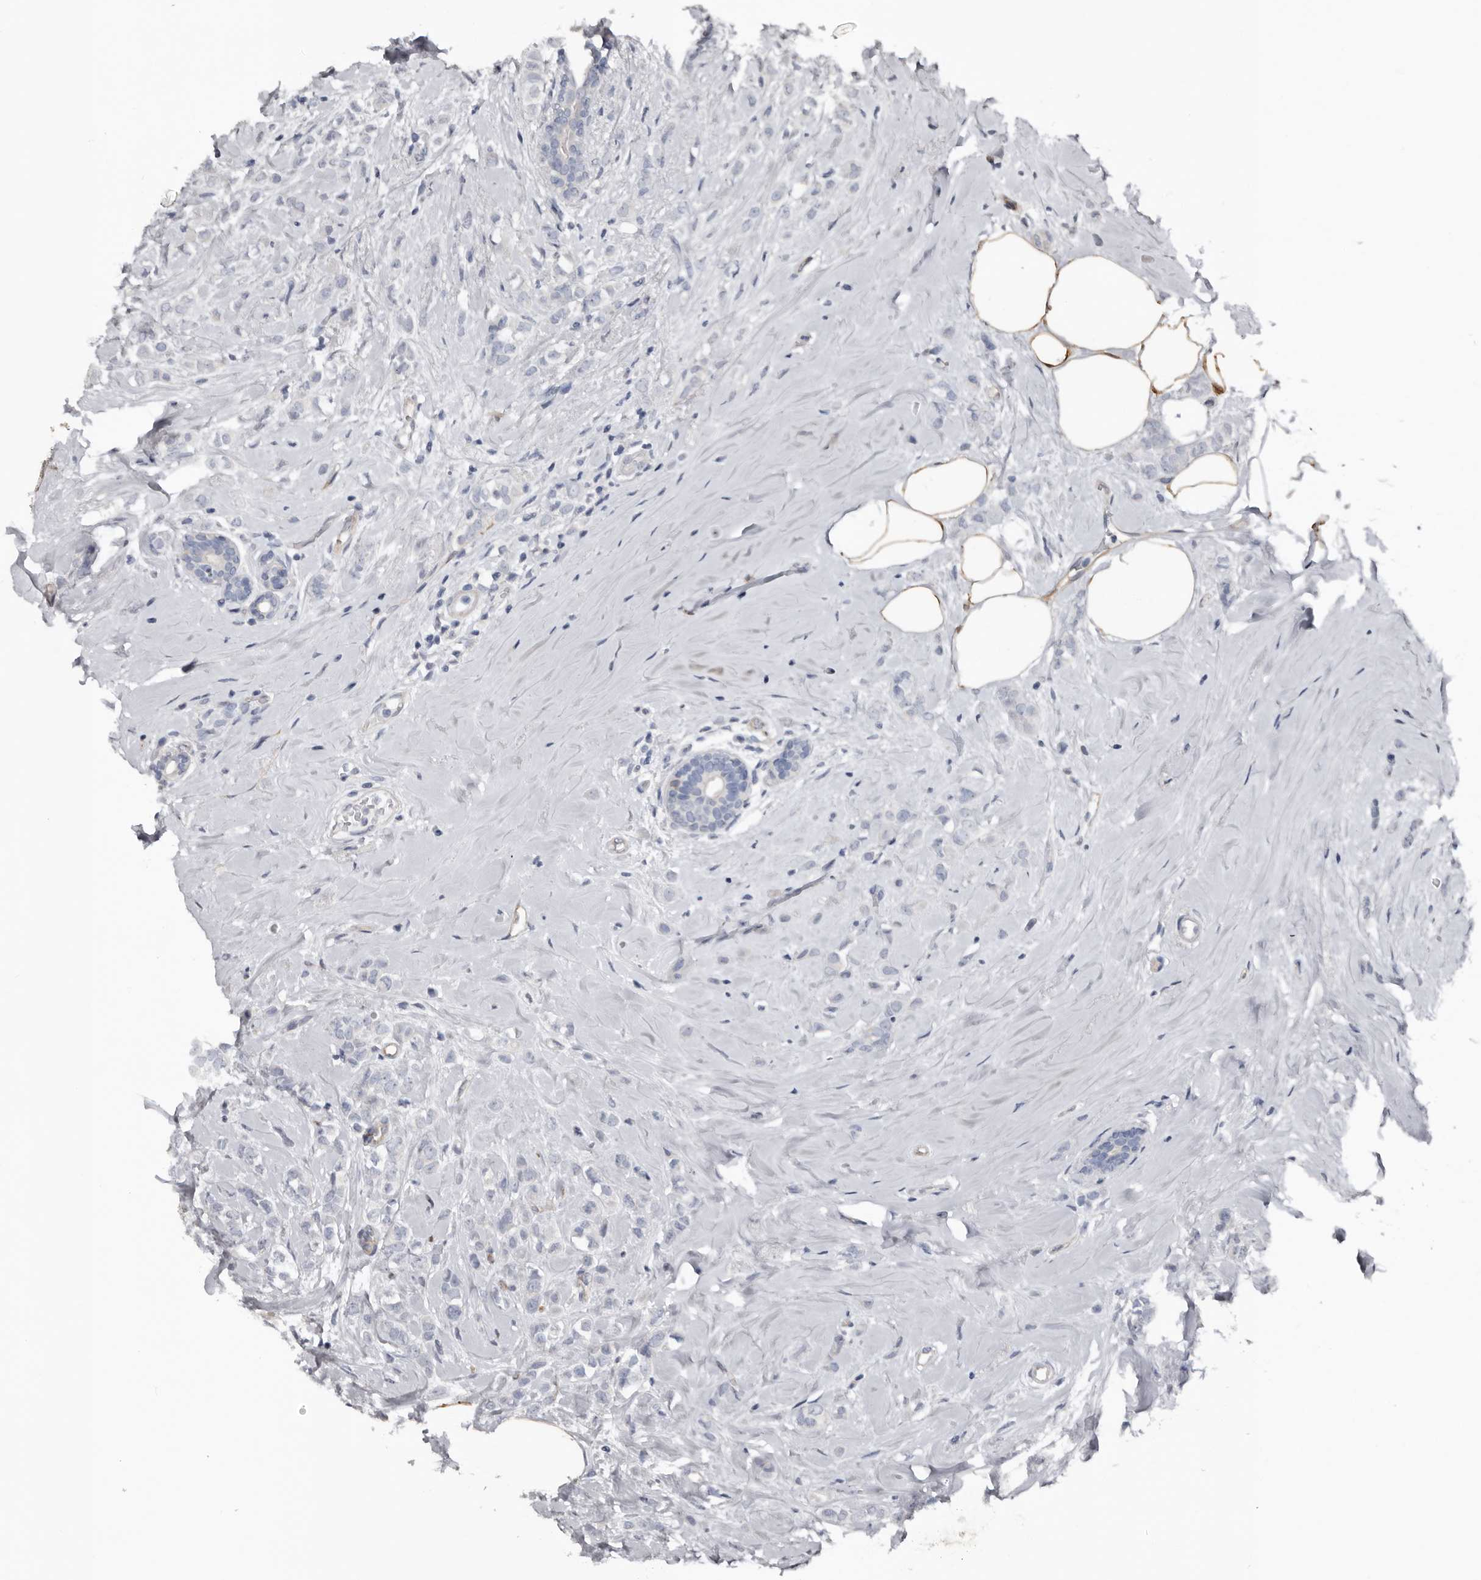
{"staining": {"intensity": "negative", "quantity": "none", "location": "none"}, "tissue": "breast cancer", "cell_type": "Tumor cells", "image_type": "cancer", "snomed": [{"axis": "morphology", "description": "Lobular carcinoma"}, {"axis": "topography", "description": "Breast"}], "caption": "A photomicrograph of human lobular carcinoma (breast) is negative for staining in tumor cells.", "gene": "FABP7", "patient": {"sex": "female", "age": 47}}